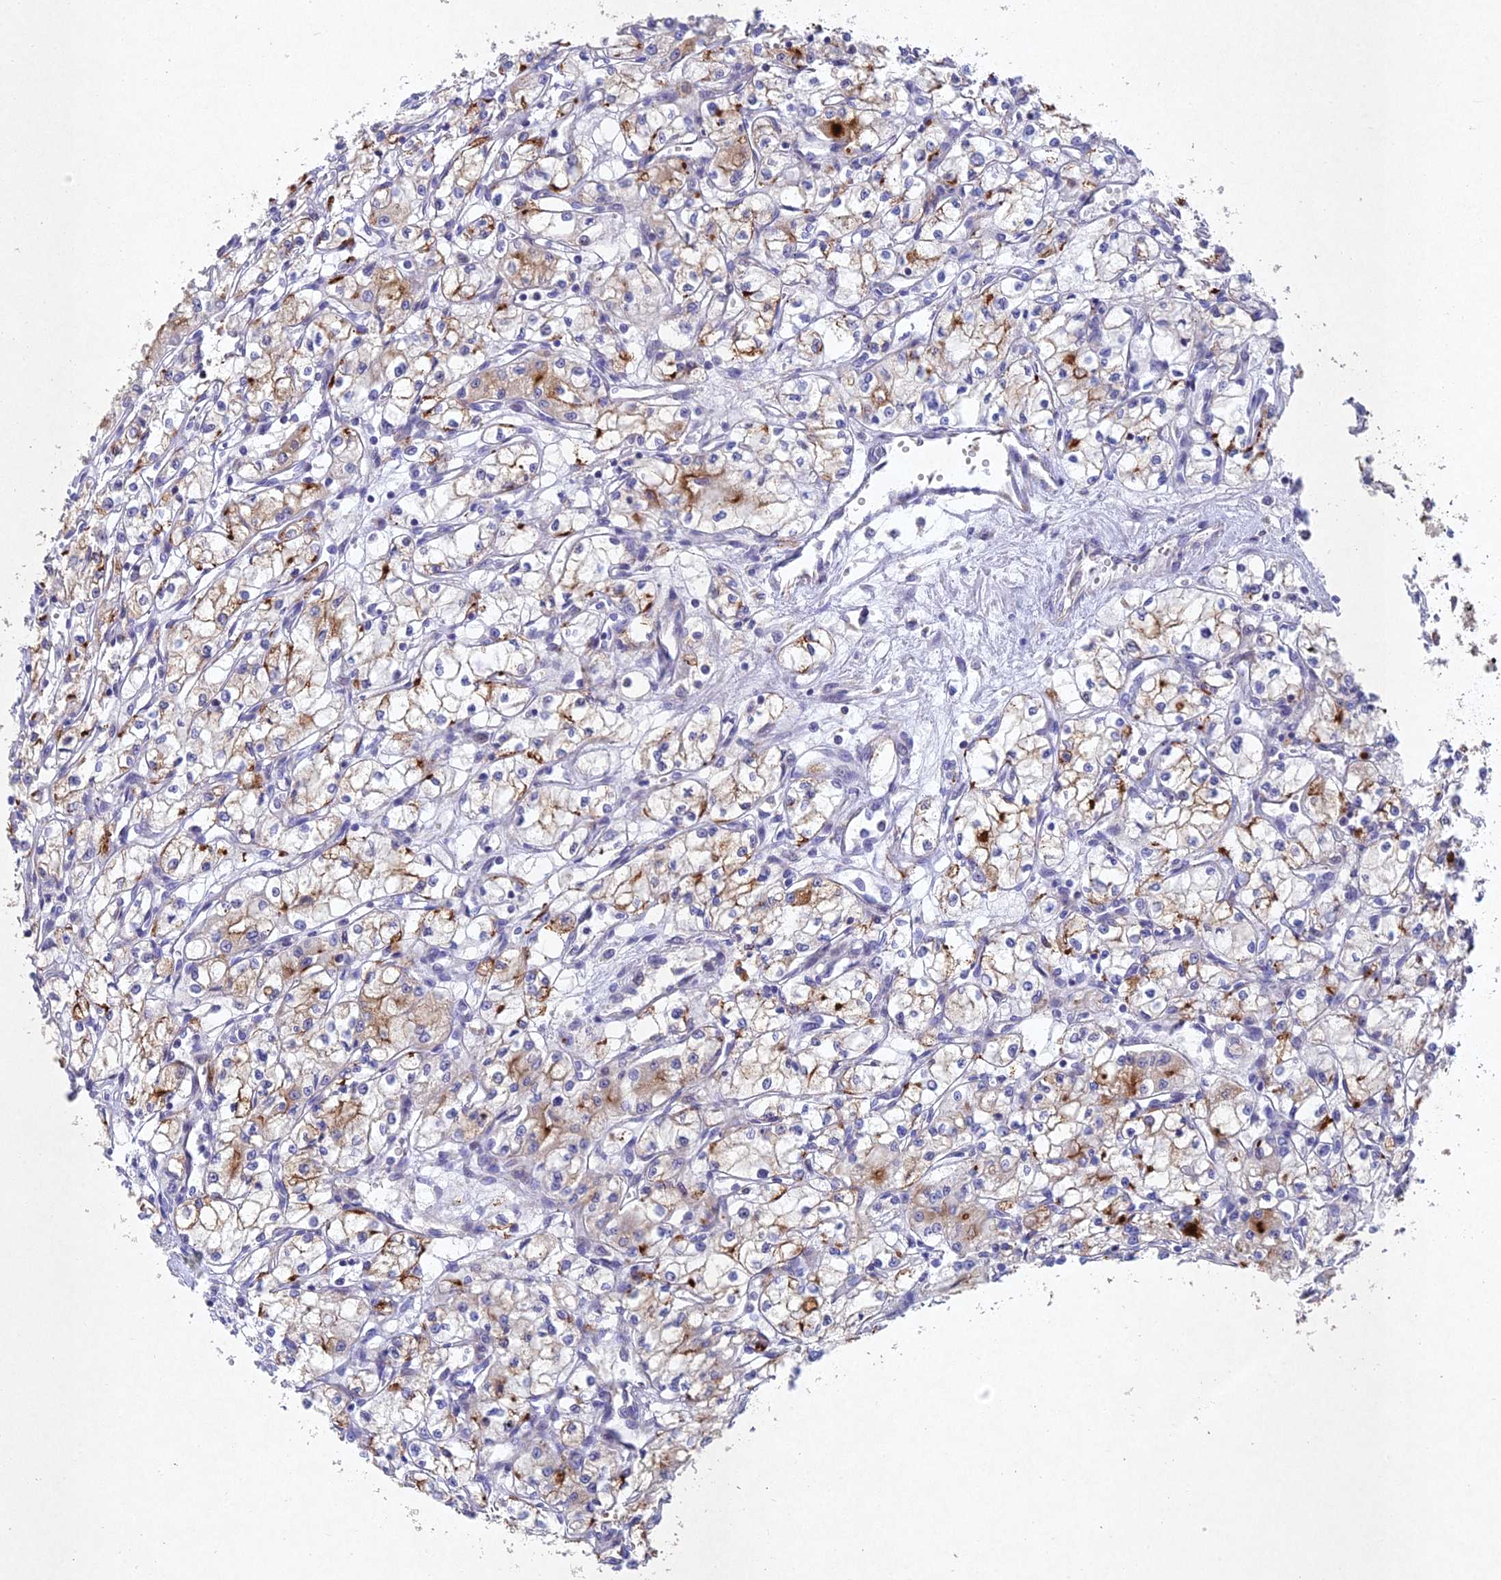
{"staining": {"intensity": "moderate", "quantity": "25%-75%", "location": "cytoplasmic/membranous"}, "tissue": "renal cancer", "cell_type": "Tumor cells", "image_type": "cancer", "snomed": [{"axis": "morphology", "description": "Adenocarcinoma, NOS"}, {"axis": "topography", "description": "Kidney"}], "caption": "DAB (3,3'-diaminobenzidine) immunohistochemical staining of renal cancer exhibits moderate cytoplasmic/membranous protein expression in approximately 25%-75% of tumor cells. The protein is stained brown, and the nuclei are stained in blue (DAB IHC with brightfield microscopy, high magnification).", "gene": "NSMCE1", "patient": {"sex": "male", "age": 59}}